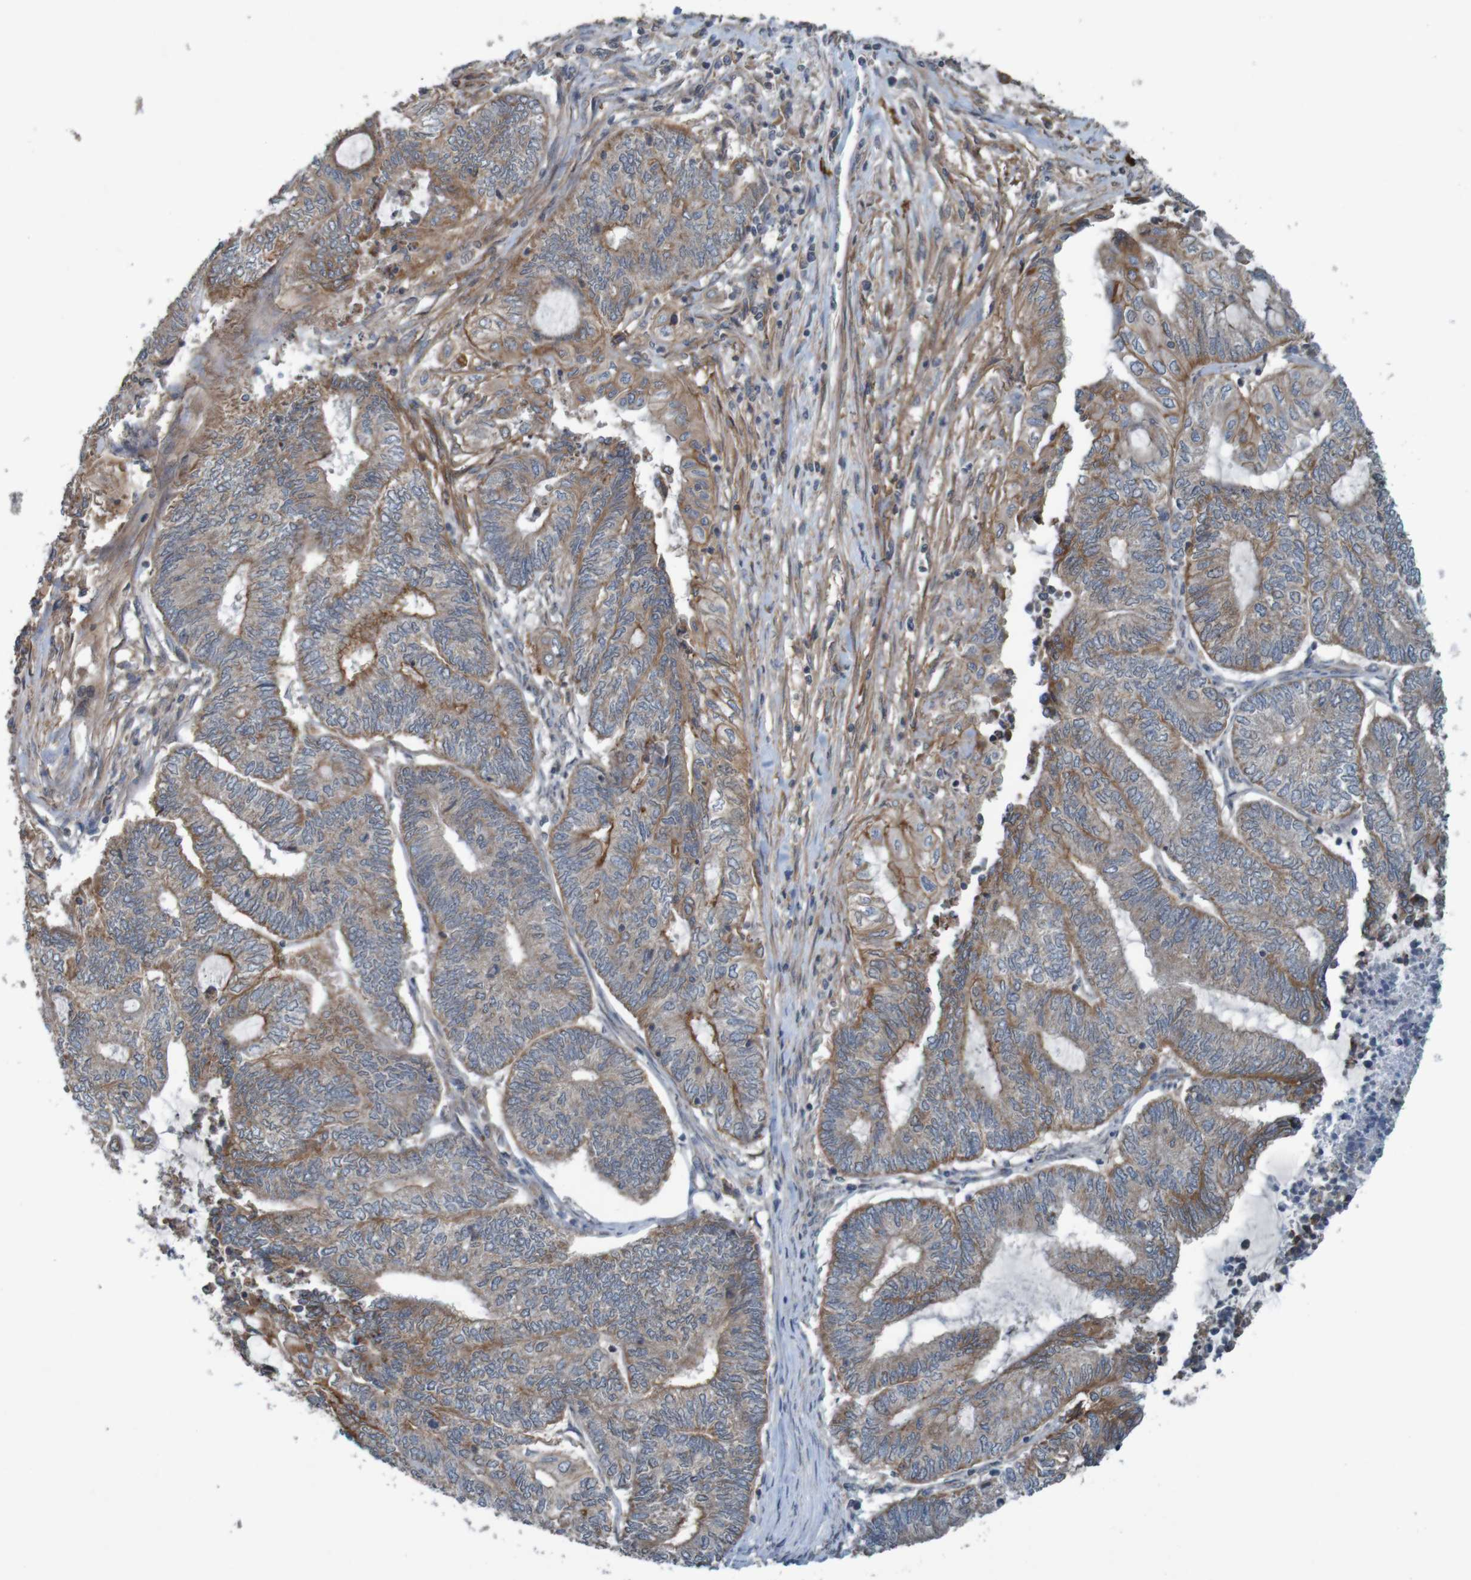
{"staining": {"intensity": "weak", "quantity": ">75%", "location": "cytoplasmic/membranous"}, "tissue": "endometrial cancer", "cell_type": "Tumor cells", "image_type": "cancer", "snomed": [{"axis": "morphology", "description": "Adenocarcinoma, NOS"}, {"axis": "topography", "description": "Uterus"}, {"axis": "topography", "description": "Endometrium"}], "caption": "Human adenocarcinoma (endometrial) stained with a brown dye reveals weak cytoplasmic/membranous positive expression in approximately >75% of tumor cells.", "gene": "B3GAT2", "patient": {"sex": "female", "age": 70}}